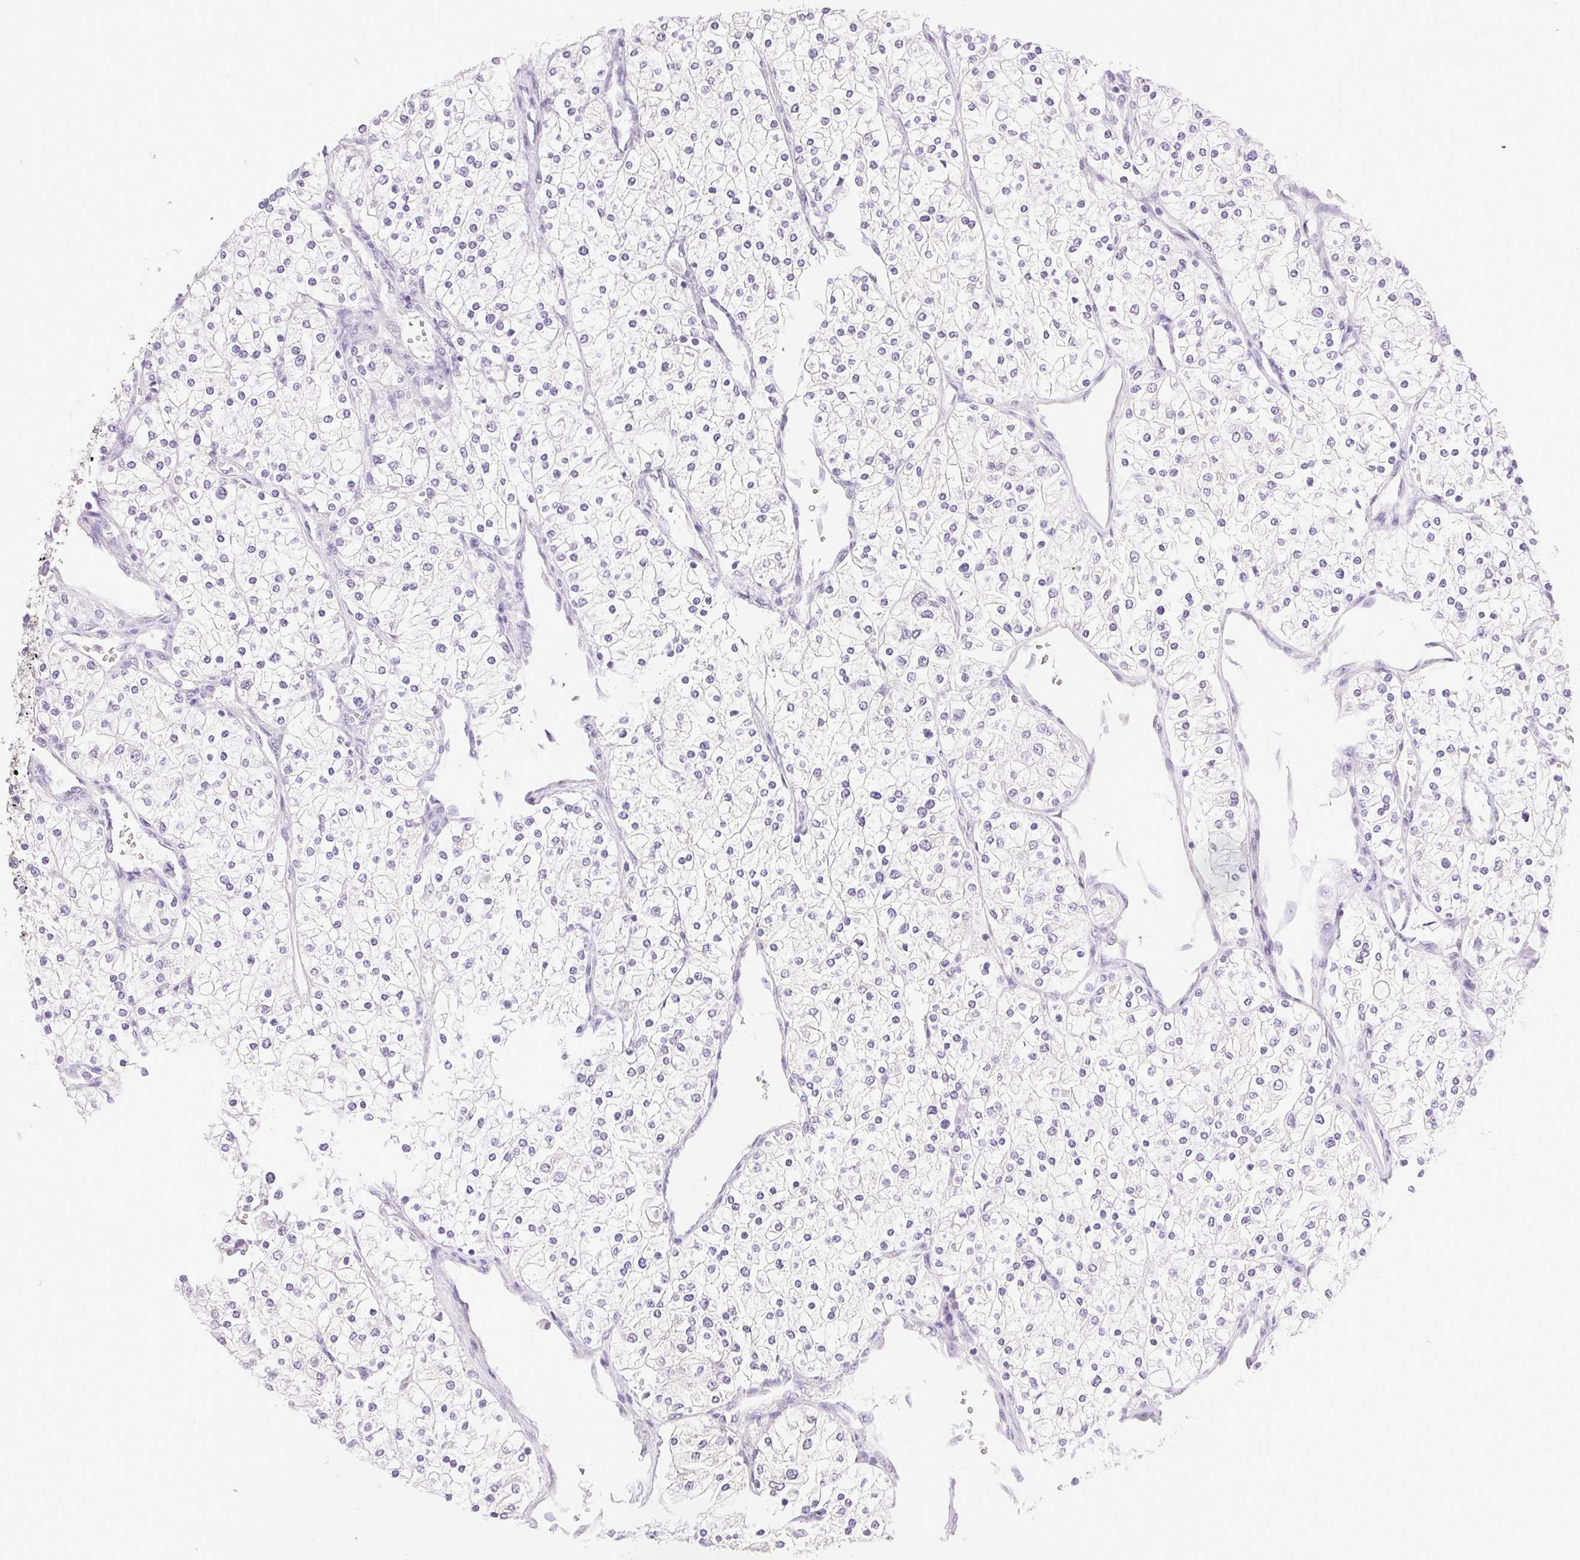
{"staining": {"intensity": "negative", "quantity": "none", "location": "none"}, "tissue": "renal cancer", "cell_type": "Tumor cells", "image_type": "cancer", "snomed": [{"axis": "morphology", "description": "Adenocarcinoma, NOS"}, {"axis": "topography", "description": "Kidney"}], "caption": "The IHC image has no significant expression in tumor cells of adenocarcinoma (renal) tissue.", "gene": "EMX2", "patient": {"sex": "male", "age": 80}}